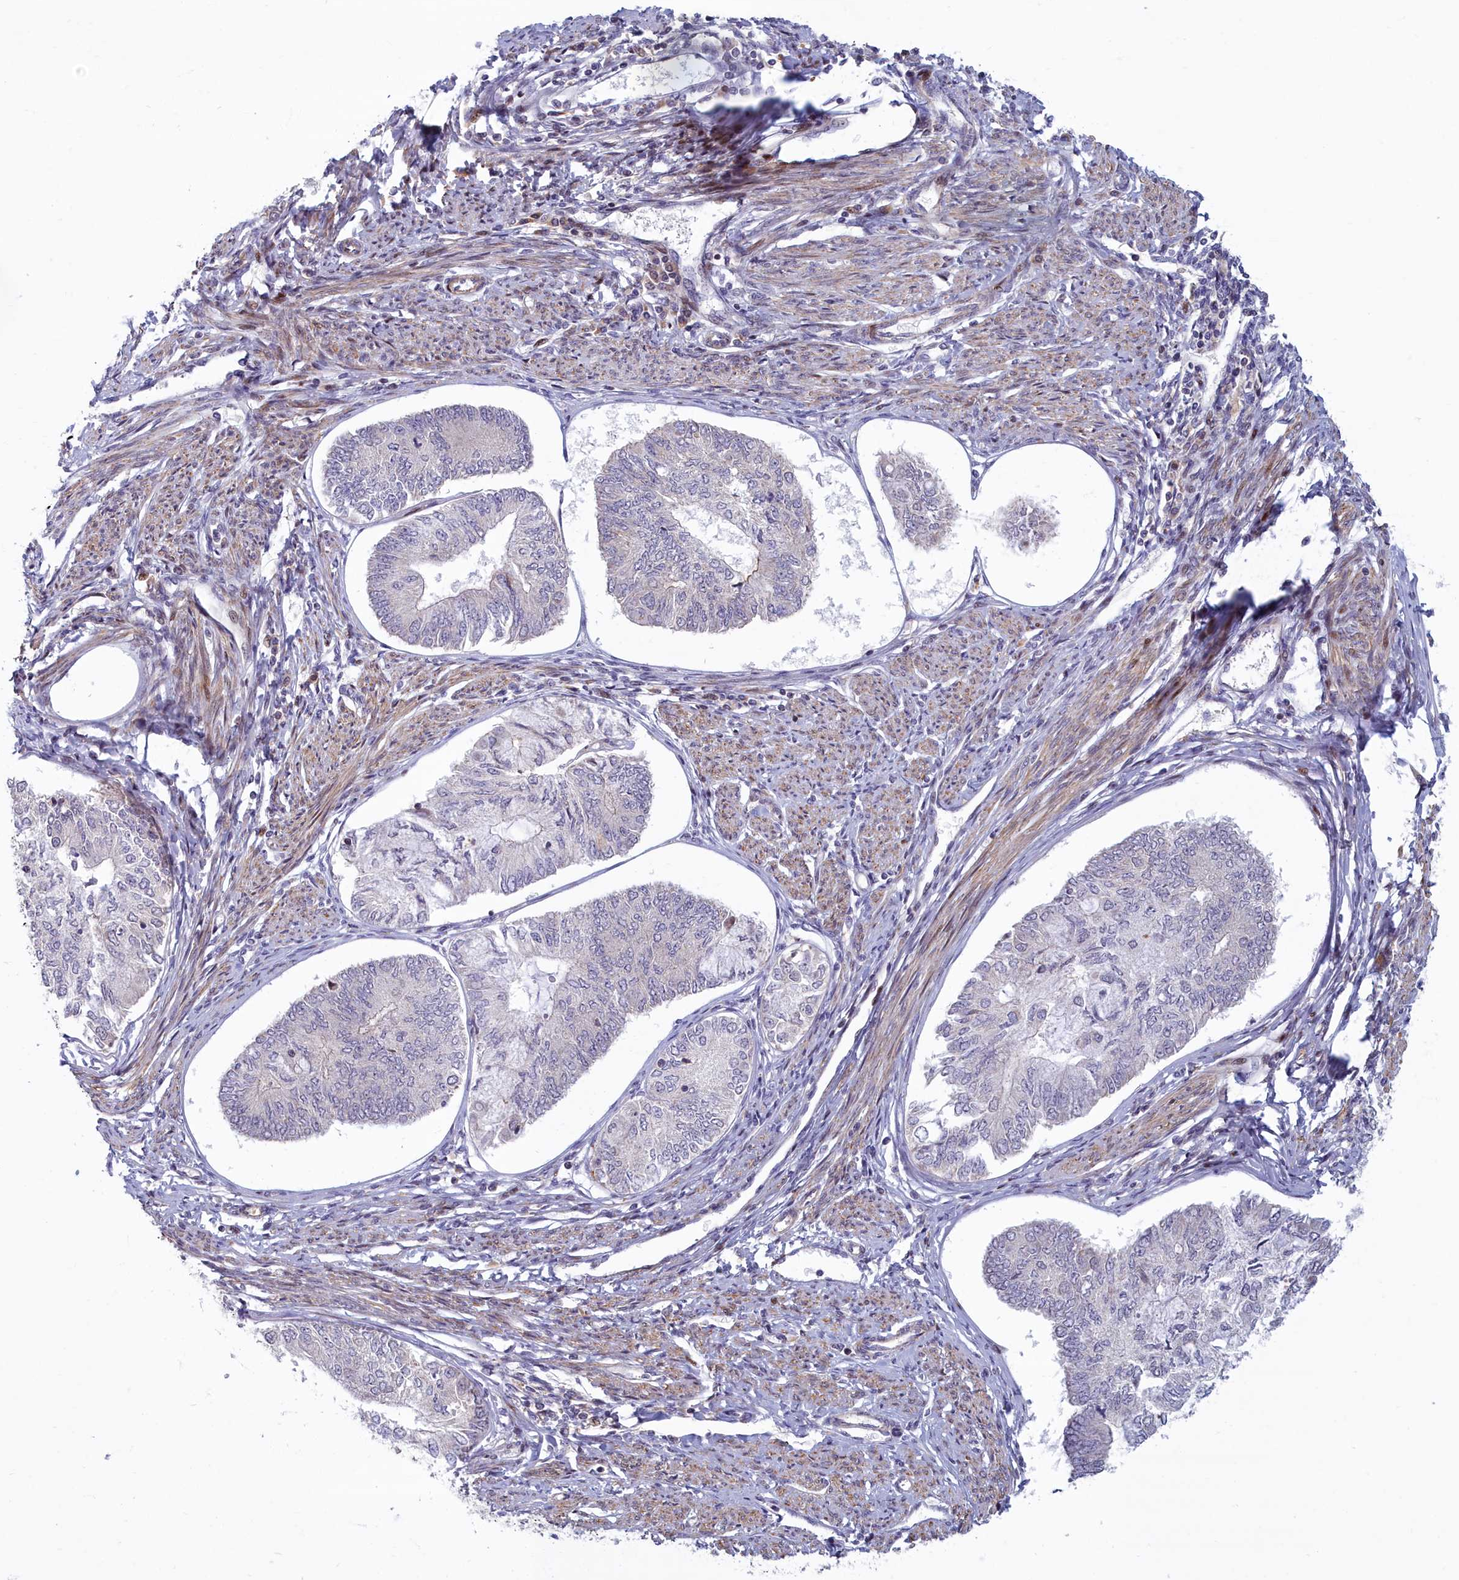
{"staining": {"intensity": "negative", "quantity": "none", "location": "none"}, "tissue": "endometrial cancer", "cell_type": "Tumor cells", "image_type": "cancer", "snomed": [{"axis": "morphology", "description": "Adenocarcinoma, NOS"}, {"axis": "topography", "description": "Endometrium"}], "caption": "An immunohistochemistry histopathology image of endometrial cancer is shown. There is no staining in tumor cells of endometrial cancer. (Immunohistochemistry (ihc), brightfield microscopy, high magnification).", "gene": "C15orf40", "patient": {"sex": "female", "age": 68}}